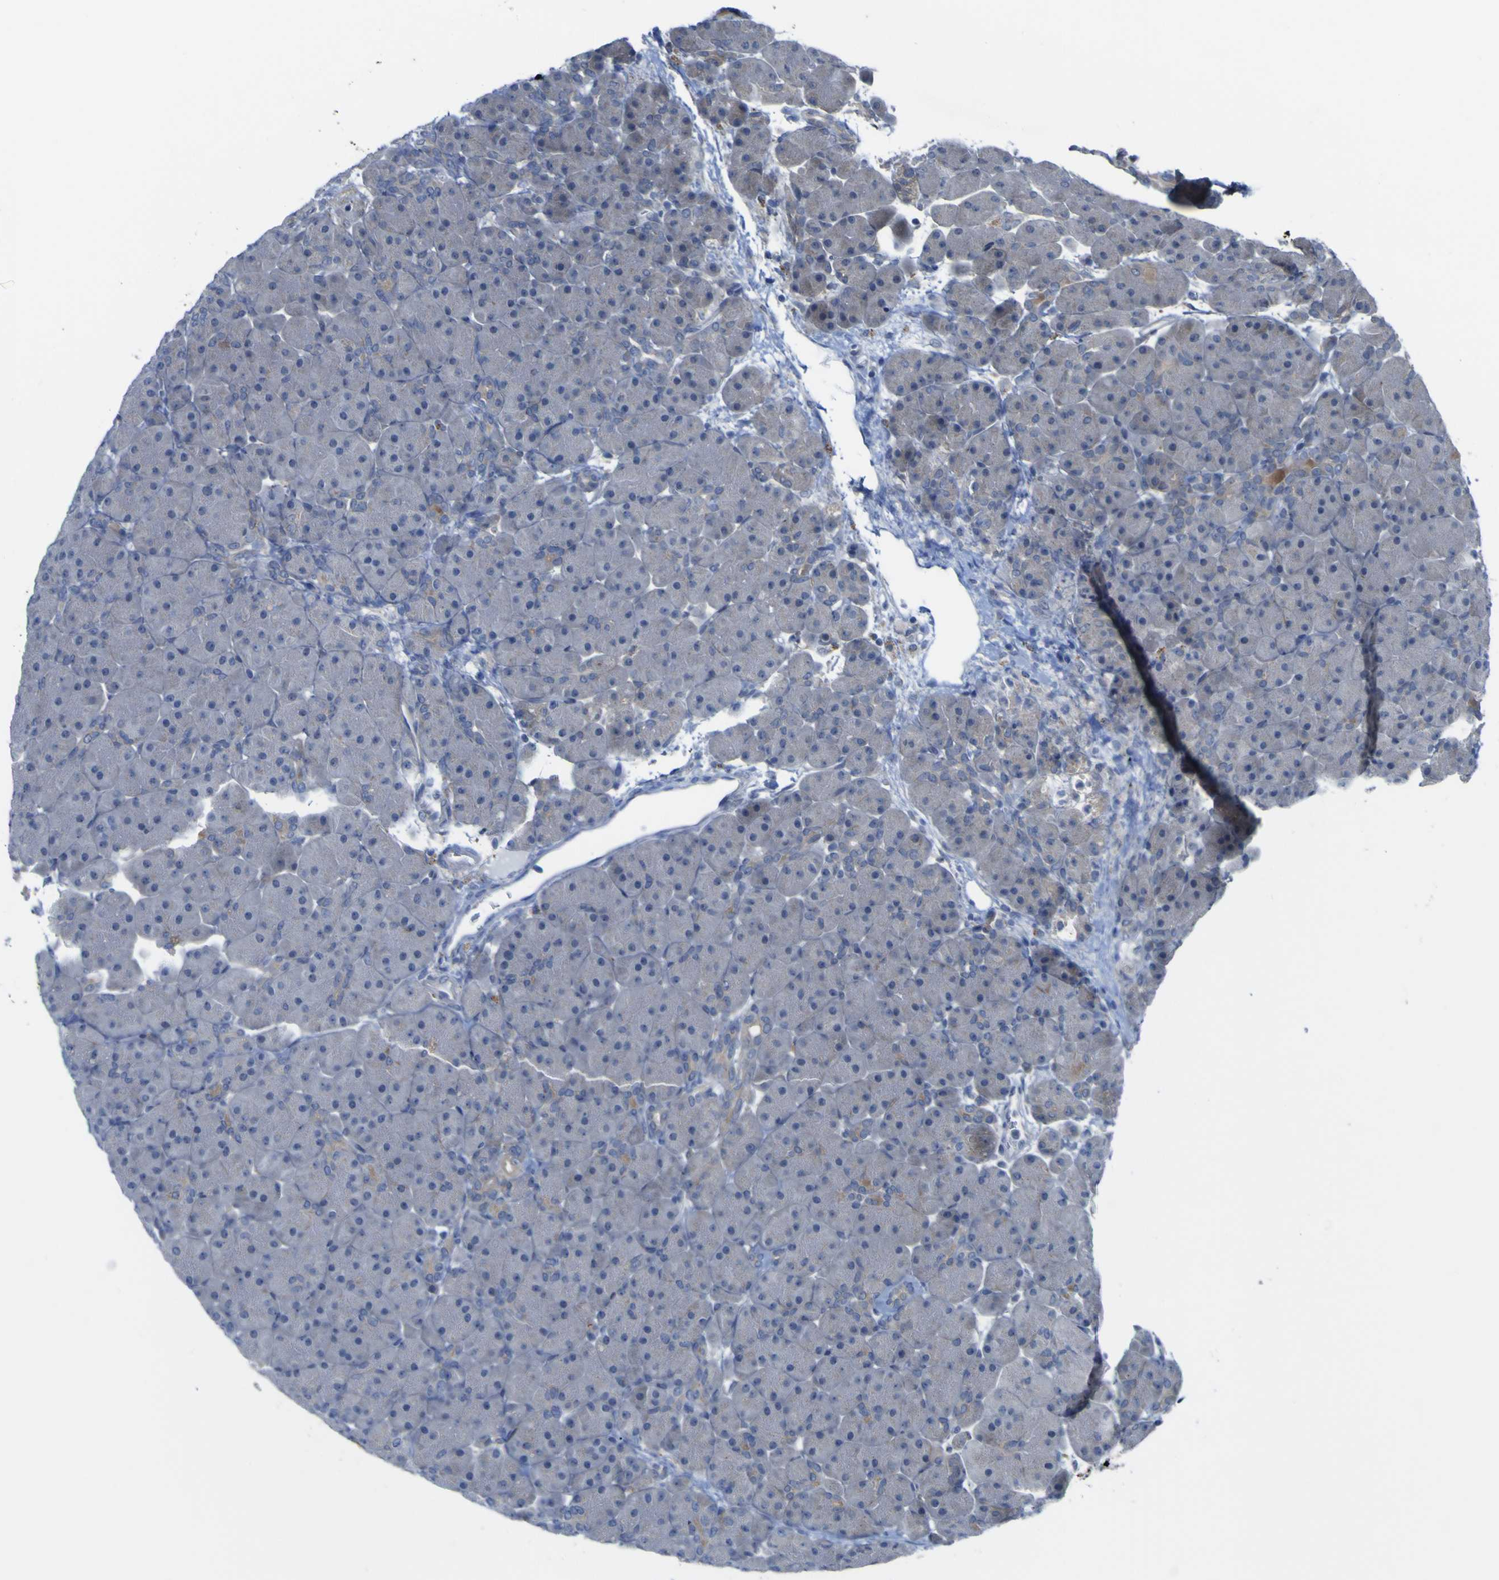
{"staining": {"intensity": "negative", "quantity": "none", "location": "none"}, "tissue": "pancreas", "cell_type": "Exocrine glandular cells", "image_type": "normal", "snomed": [{"axis": "morphology", "description": "Normal tissue, NOS"}, {"axis": "topography", "description": "Pancreas"}], "caption": "An immunohistochemistry (IHC) image of normal pancreas is shown. There is no staining in exocrine glandular cells of pancreas.", "gene": "TNFRSF11A", "patient": {"sex": "male", "age": 66}}